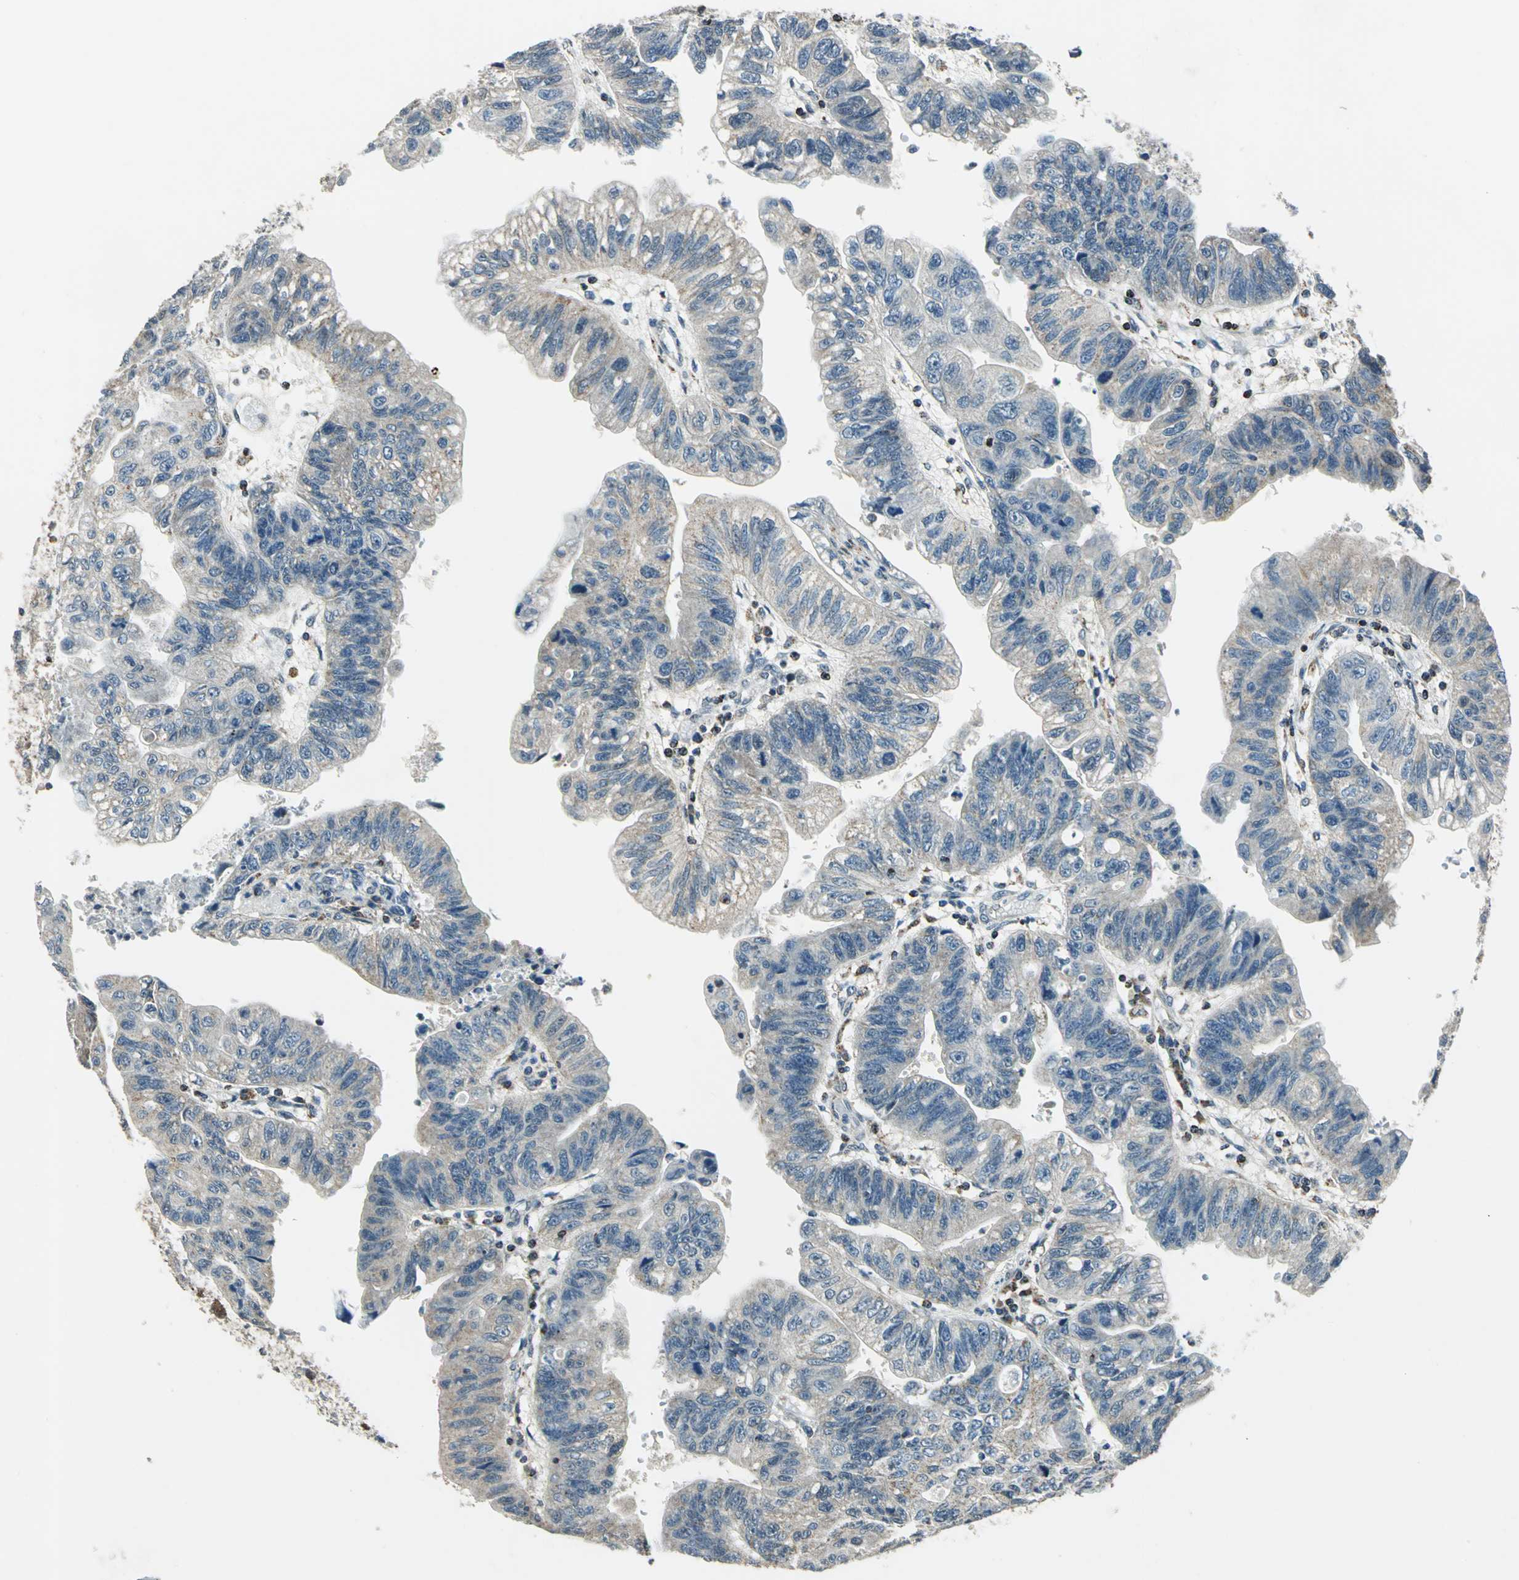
{"staining": {"intensity": "weak", "quantity": ">75%", "location": "cytoplasmic/membranous"}, "tissue": "stomach cancer", "cell_type": "Tumor cells", "image_type": "cancer", "snomed": [{"axis": "morphology", "description": "Adenocarcinoma, NOS"}, {"axis": "topography", "description": "Stomach"}], "caption": "The image displays a brown stain indicating the presence of a protein in the cytoplasmic/membranous of tumor cells in stomach adenocarcinoma.", "gene": "NUDT2", "patient": {"sex": "male", "age": 59}}